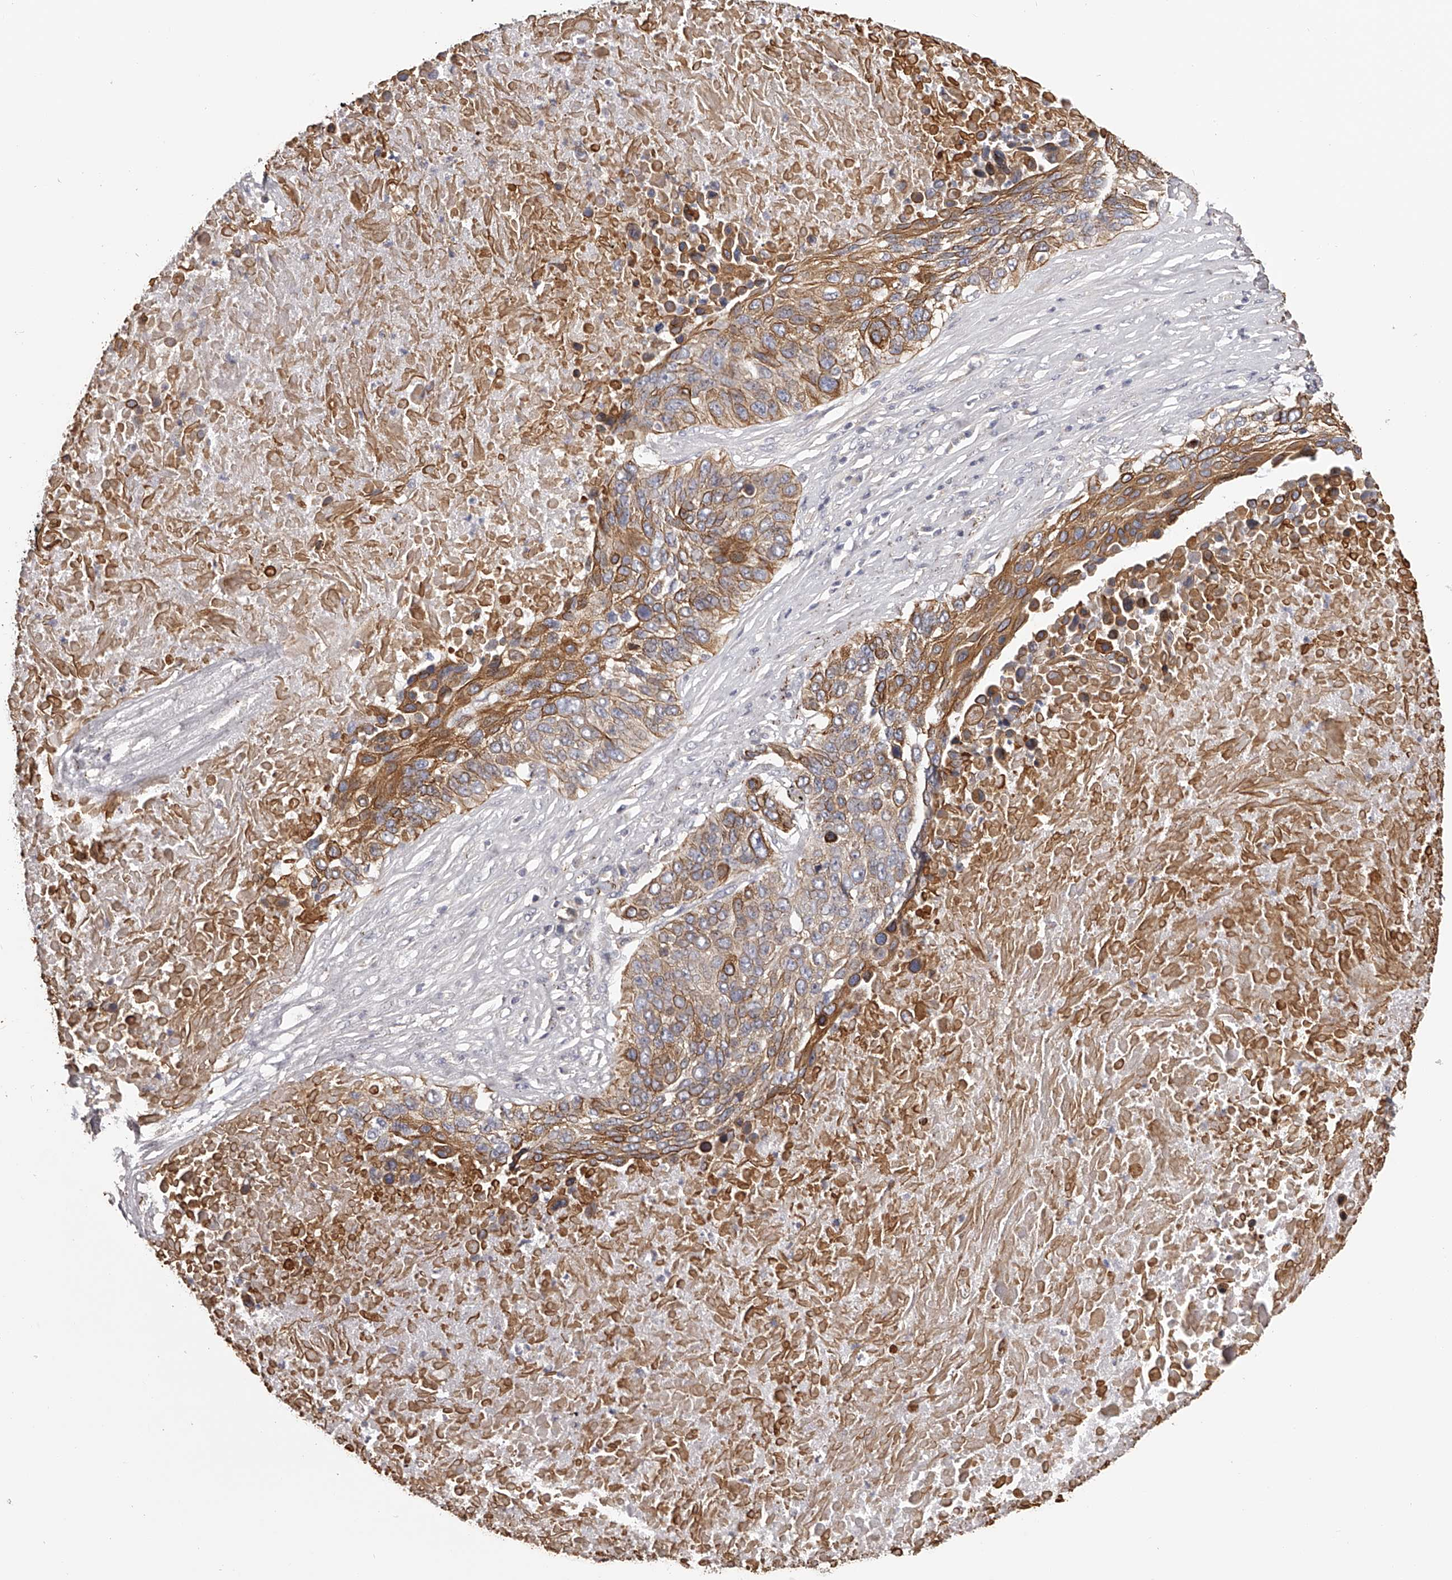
{"staining": {"intensity": "moderate", "quantity": ">75%", "location": "cytoplasmic/membranous"}, "tissue": "lung cancer", "cell_type": "Tumor cells", "image_type": "cancer", "snomed": [{"axis": "morphology", "description": "Squamous cell carcinoma, NOS"}, {"axis": "topography", "description": "Lung"}], "caption": "Immunohistochemical staining of human lung squamous cell carcinoma reveals medium levels of moderate cytoplasmic/membranous protein staining in approximately >75% of tumor cells. Nuclei are stained in blue.", "gene": "TNN", "patient": {"sex": "male", "age": 66}}